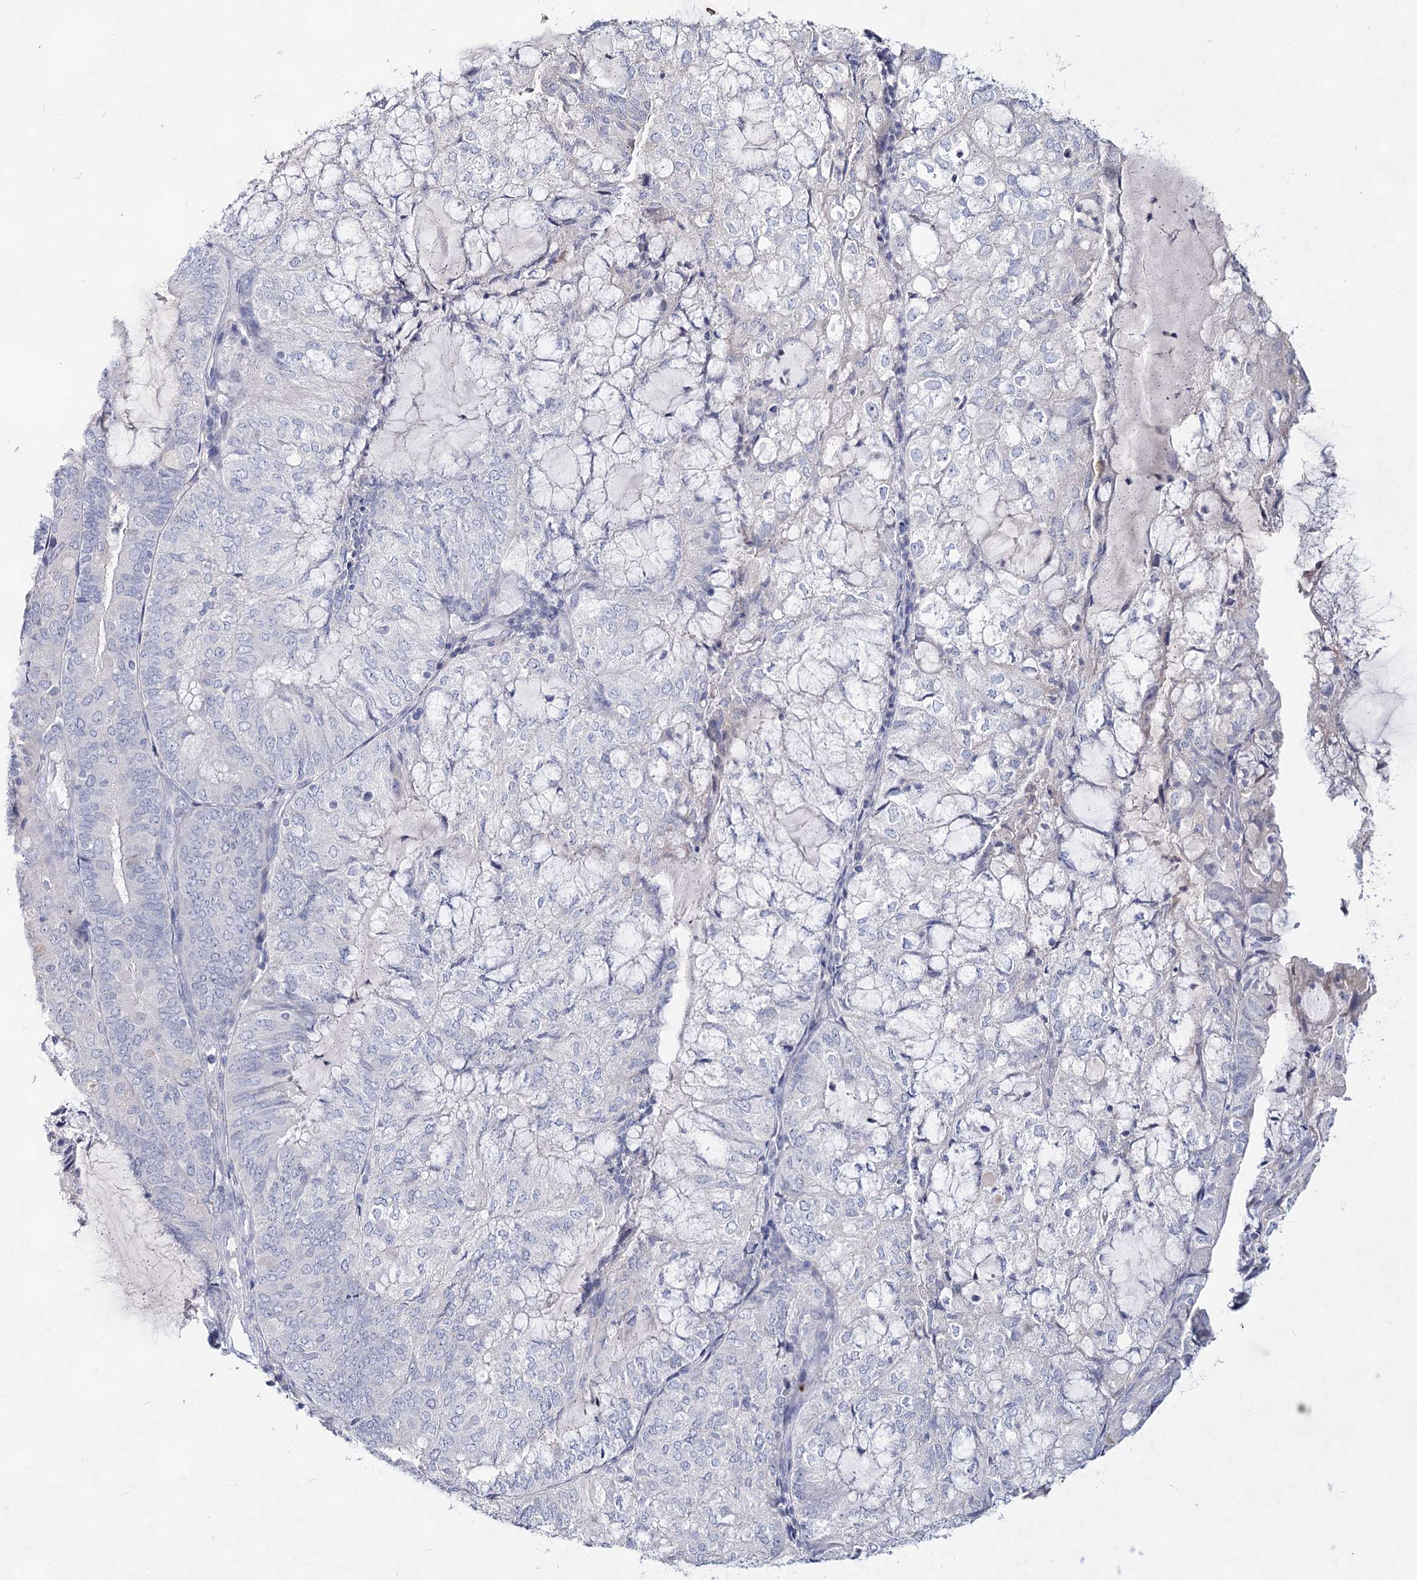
{"staining": {"intensity": "negative", "quantity": "none", "location": "none"}, "tissue": "endometrial cancer", "cell_type": "Tumor cells", "image_type": "cancer", "snomed": [{"axis": "morphology", "description": "Adenocarcinoma, NOS"}, {"axis": "topography", "description": "Endometrium"}], "caption": "A histopathology image of endometrial adenocarcinoma stained for a protein demonstrates no brown staining in tumor cells.", "gene": "CCDC73", "patient": {"sex": "female", "age": 81}}